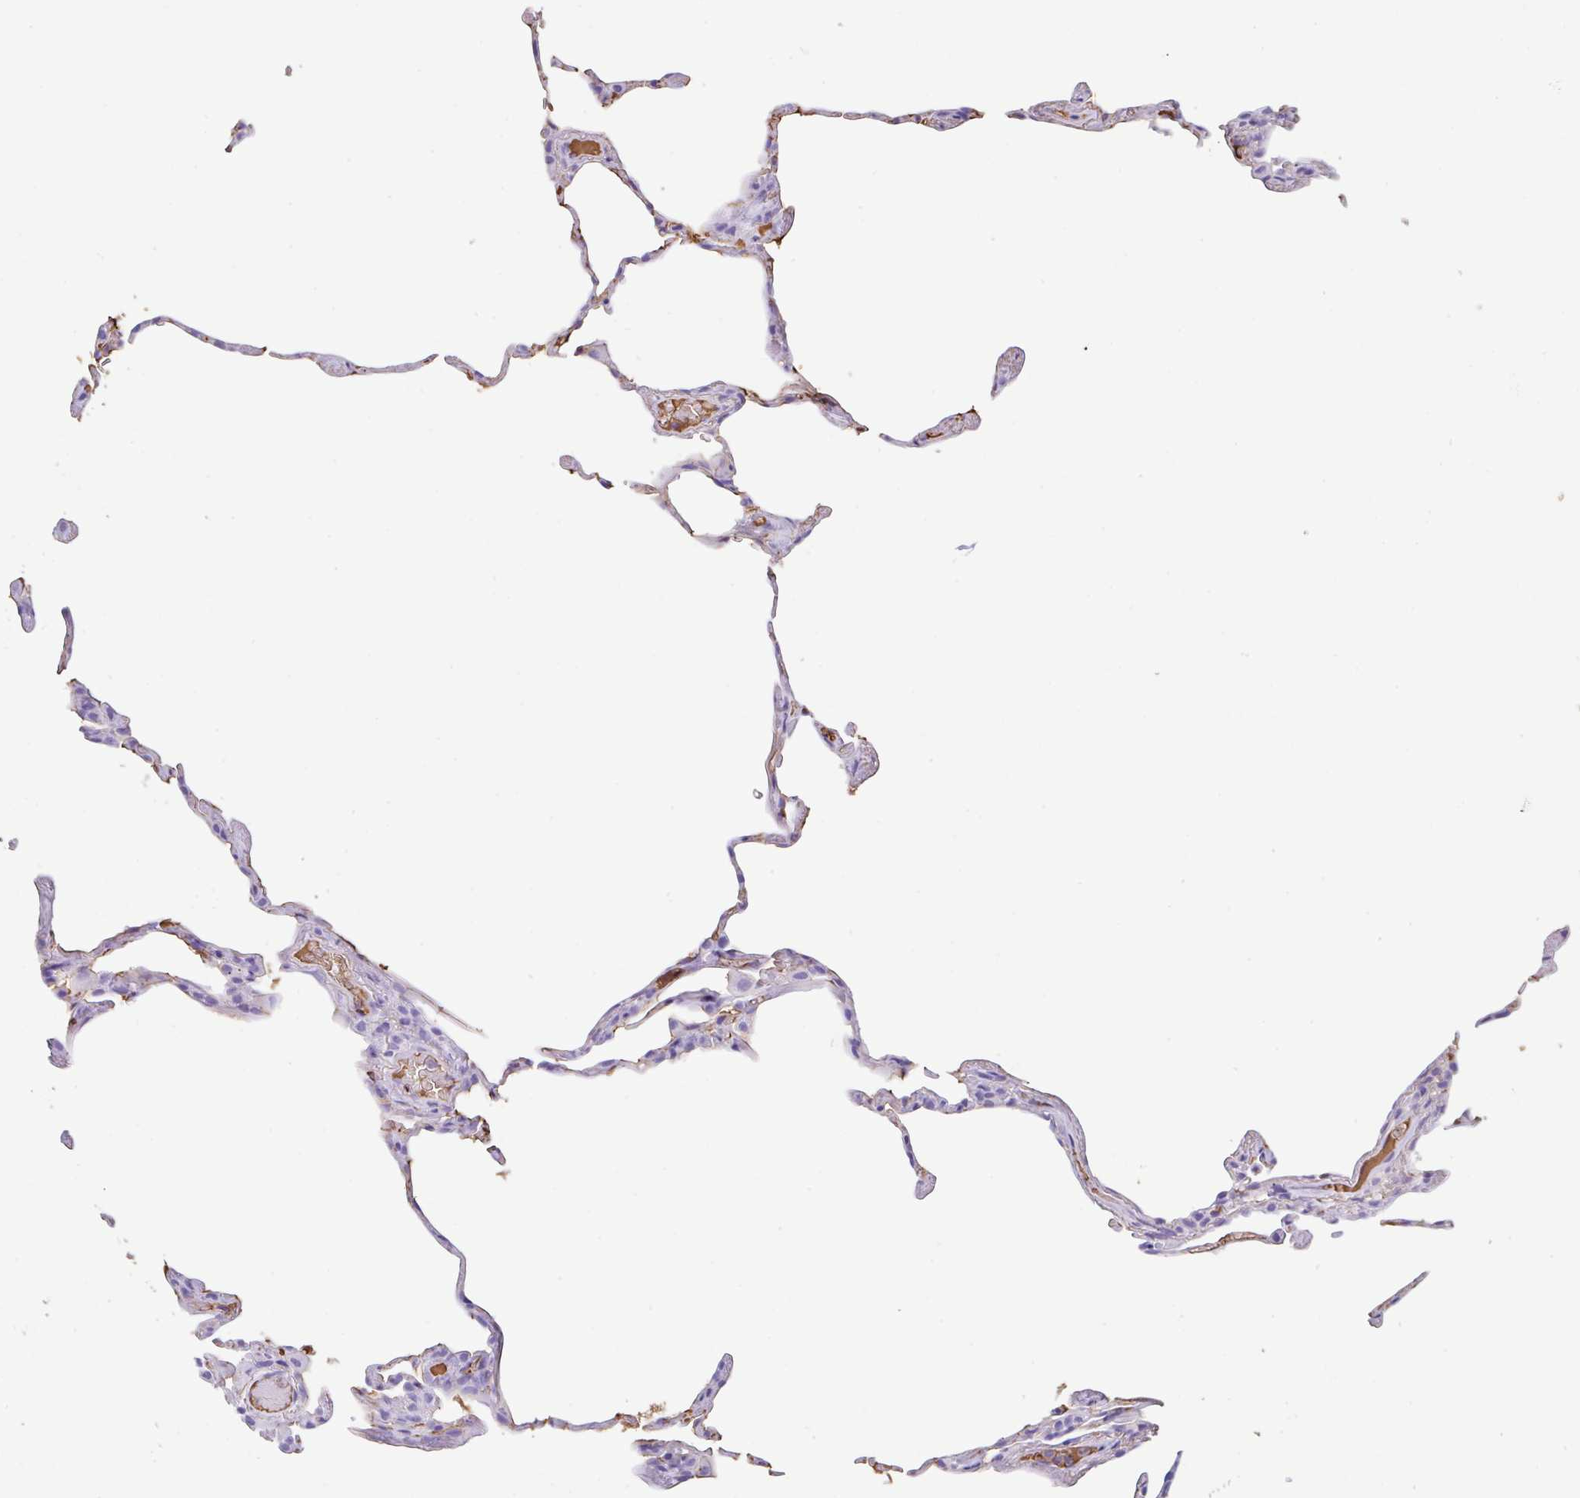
{"staining": {"intensity": "negative", "quantity": "none", "location": "none"}, "tissue": "lung", "cell_type": "Alveolar cells", "image_type": "normal", "snomed": [{"axis": "morphology", "description": "Normal tissue, NOS"}, {"axis": "topography", "description": "Lung"}], "caption": "High magnification brightfield microscopy of benign lung stained with DAB (brown) and counterstained with hematoxylin (blue): alveolar cells show no significant staining.", "gene": "HOXC12", "patient": {"sex": "female", "age": 57}}